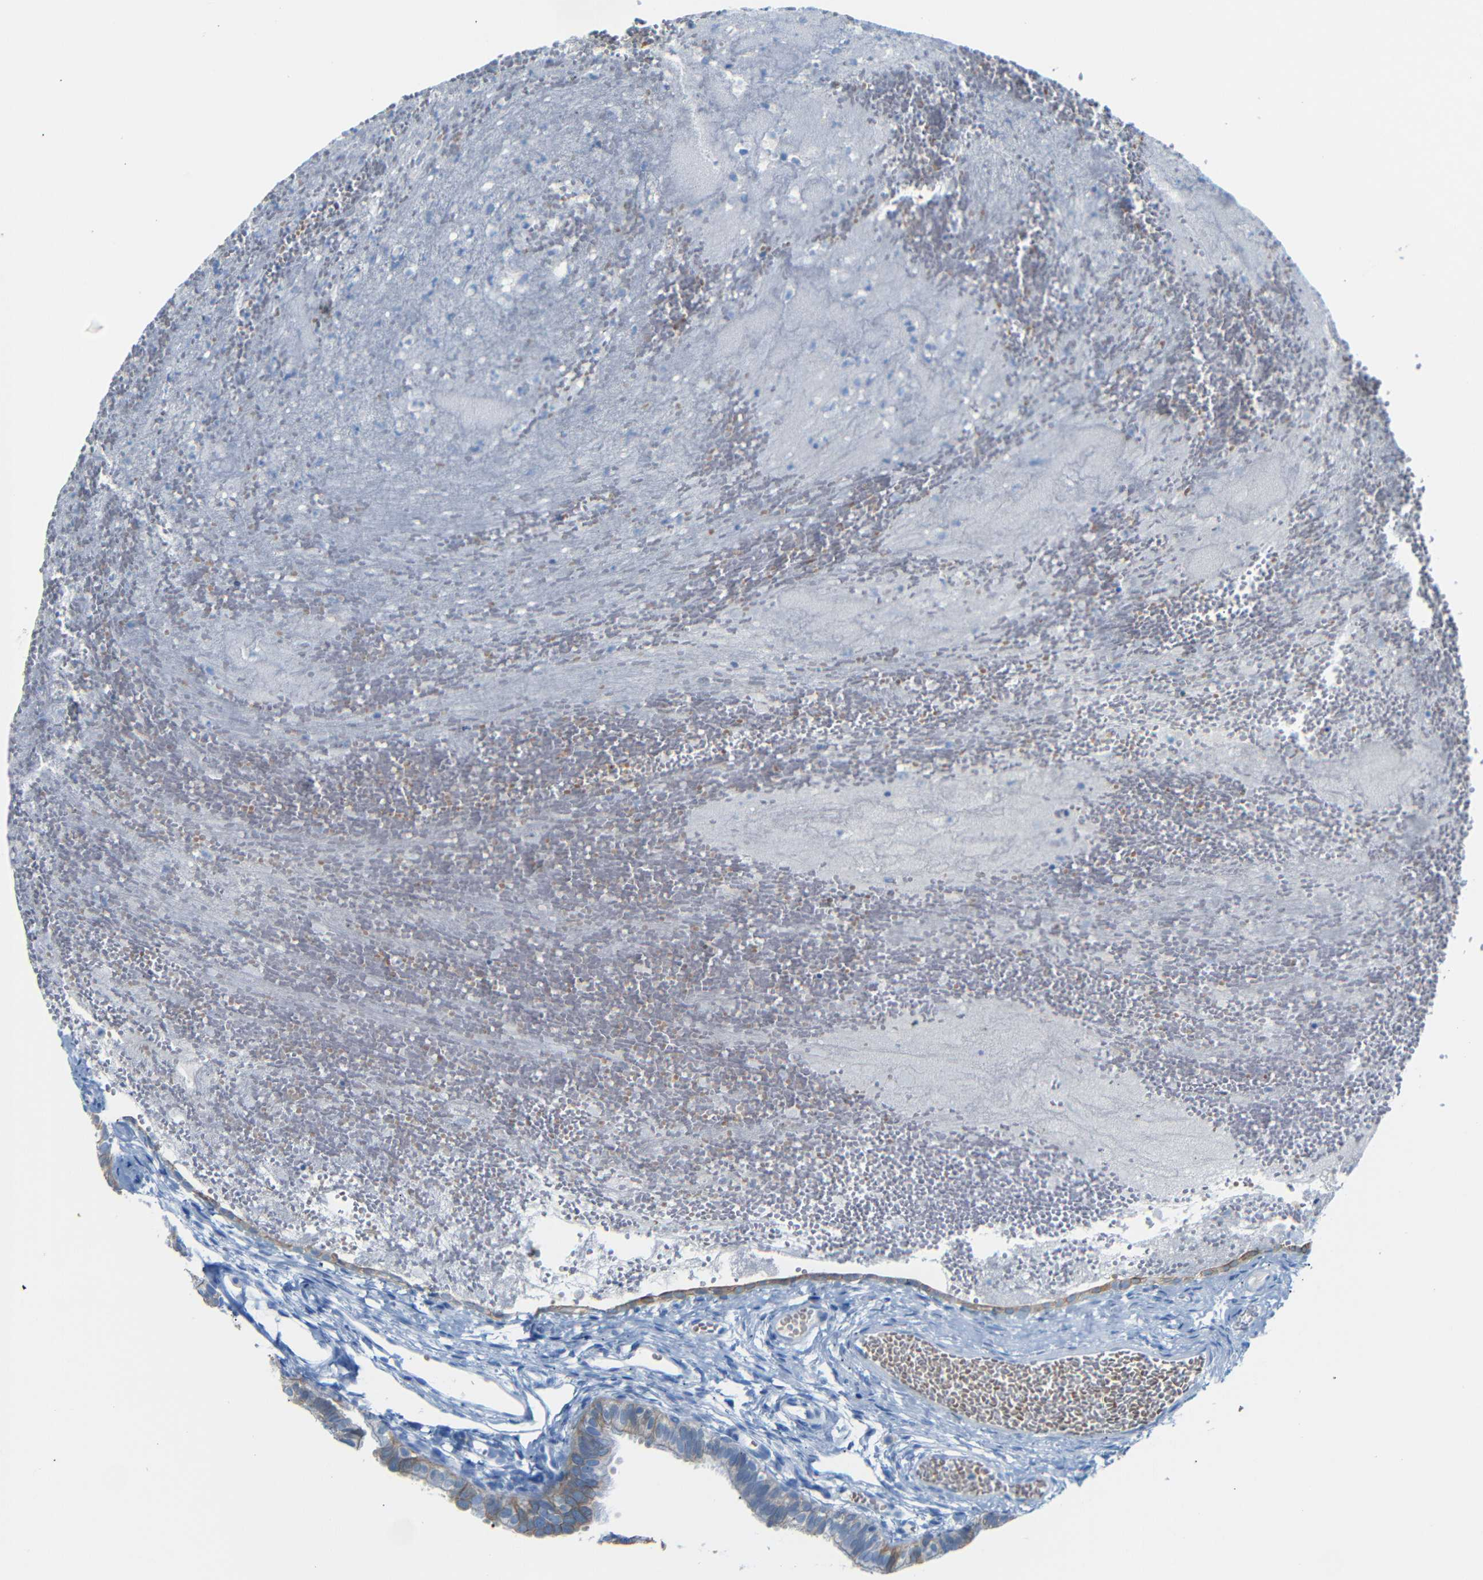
{"staining": {"intensity": "weak", "quantity": "25%-75%", "location": "cytoplasmic/membranous"}, "tissue": "fallopian tube", "cell_type": "Glandular cells", "image_type": "normal", "snomed": [{"axis": "morphology", "description": "Normal tissue, NOS"}, {"axis": "topography", "description": "Fallopian tube"}, {"axis": "topography", "description": "Placenta"}], "caption": "IHC of benign fallopian tube exhibits low levels of weak cytoplasmic/membranous positivity in about 25%-75% of glandular cells.", "gene": "DYNAP", "patient": {"sex": "female", "age": 34}}